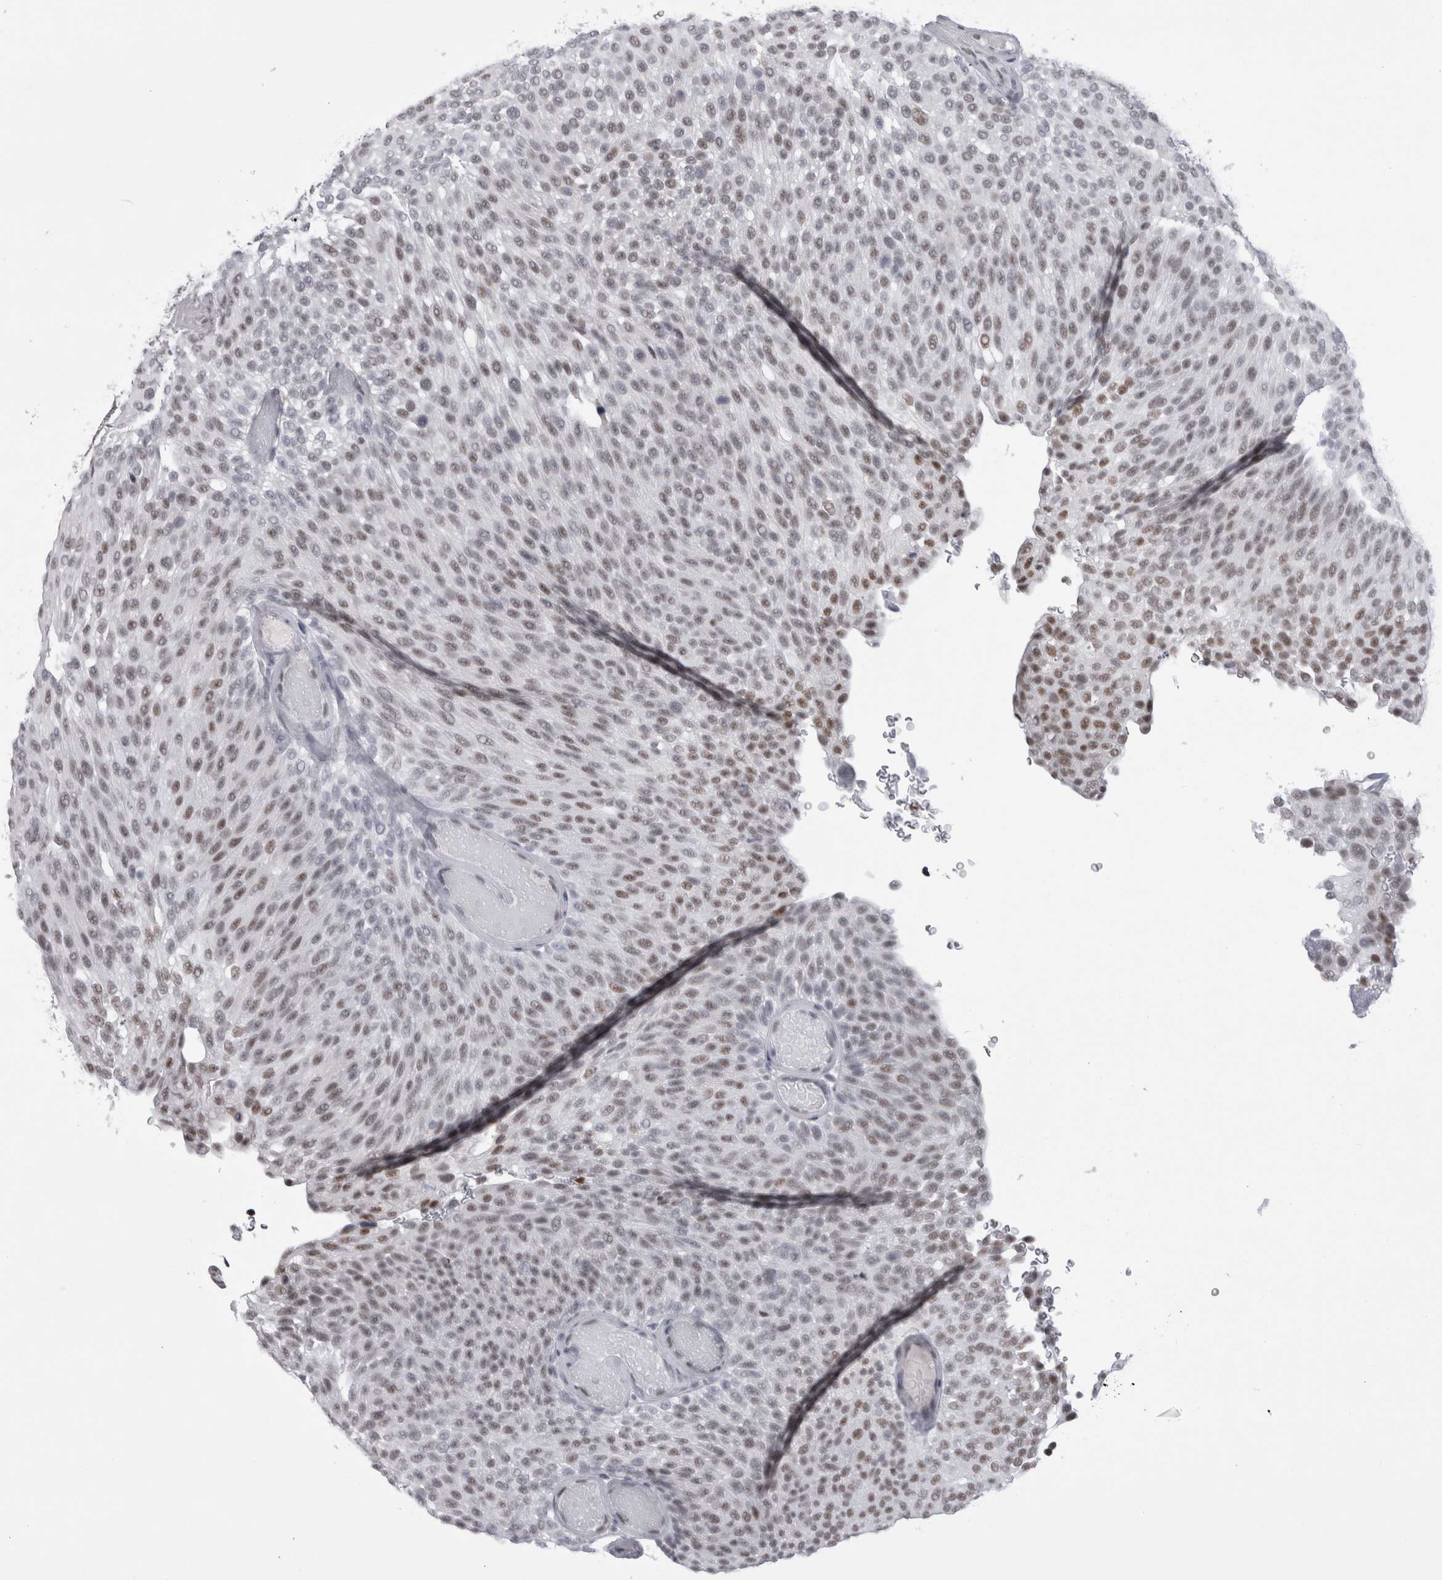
{"staining": {"intensity": "moderate", "quantity": ">75%", "location": "nuclear"}, "tissue": "urothelial cancer", "cell_type": "Tumor cells", "image_type": "cancer", "snomed": [{"axis": "morphology", "description": "Urothelial carcinoma, Low grade"}, {"axis": "topography", "description": "Urinary bladder"}], "caption": "Urothelial cancer tissue displays moderate nuclear staining in approximately >75% of tumor cells The protein is shown in brown color, while the nuclei are stained blue.", "gene": "API5", "patient": {"sex": "male", "age": 78}}